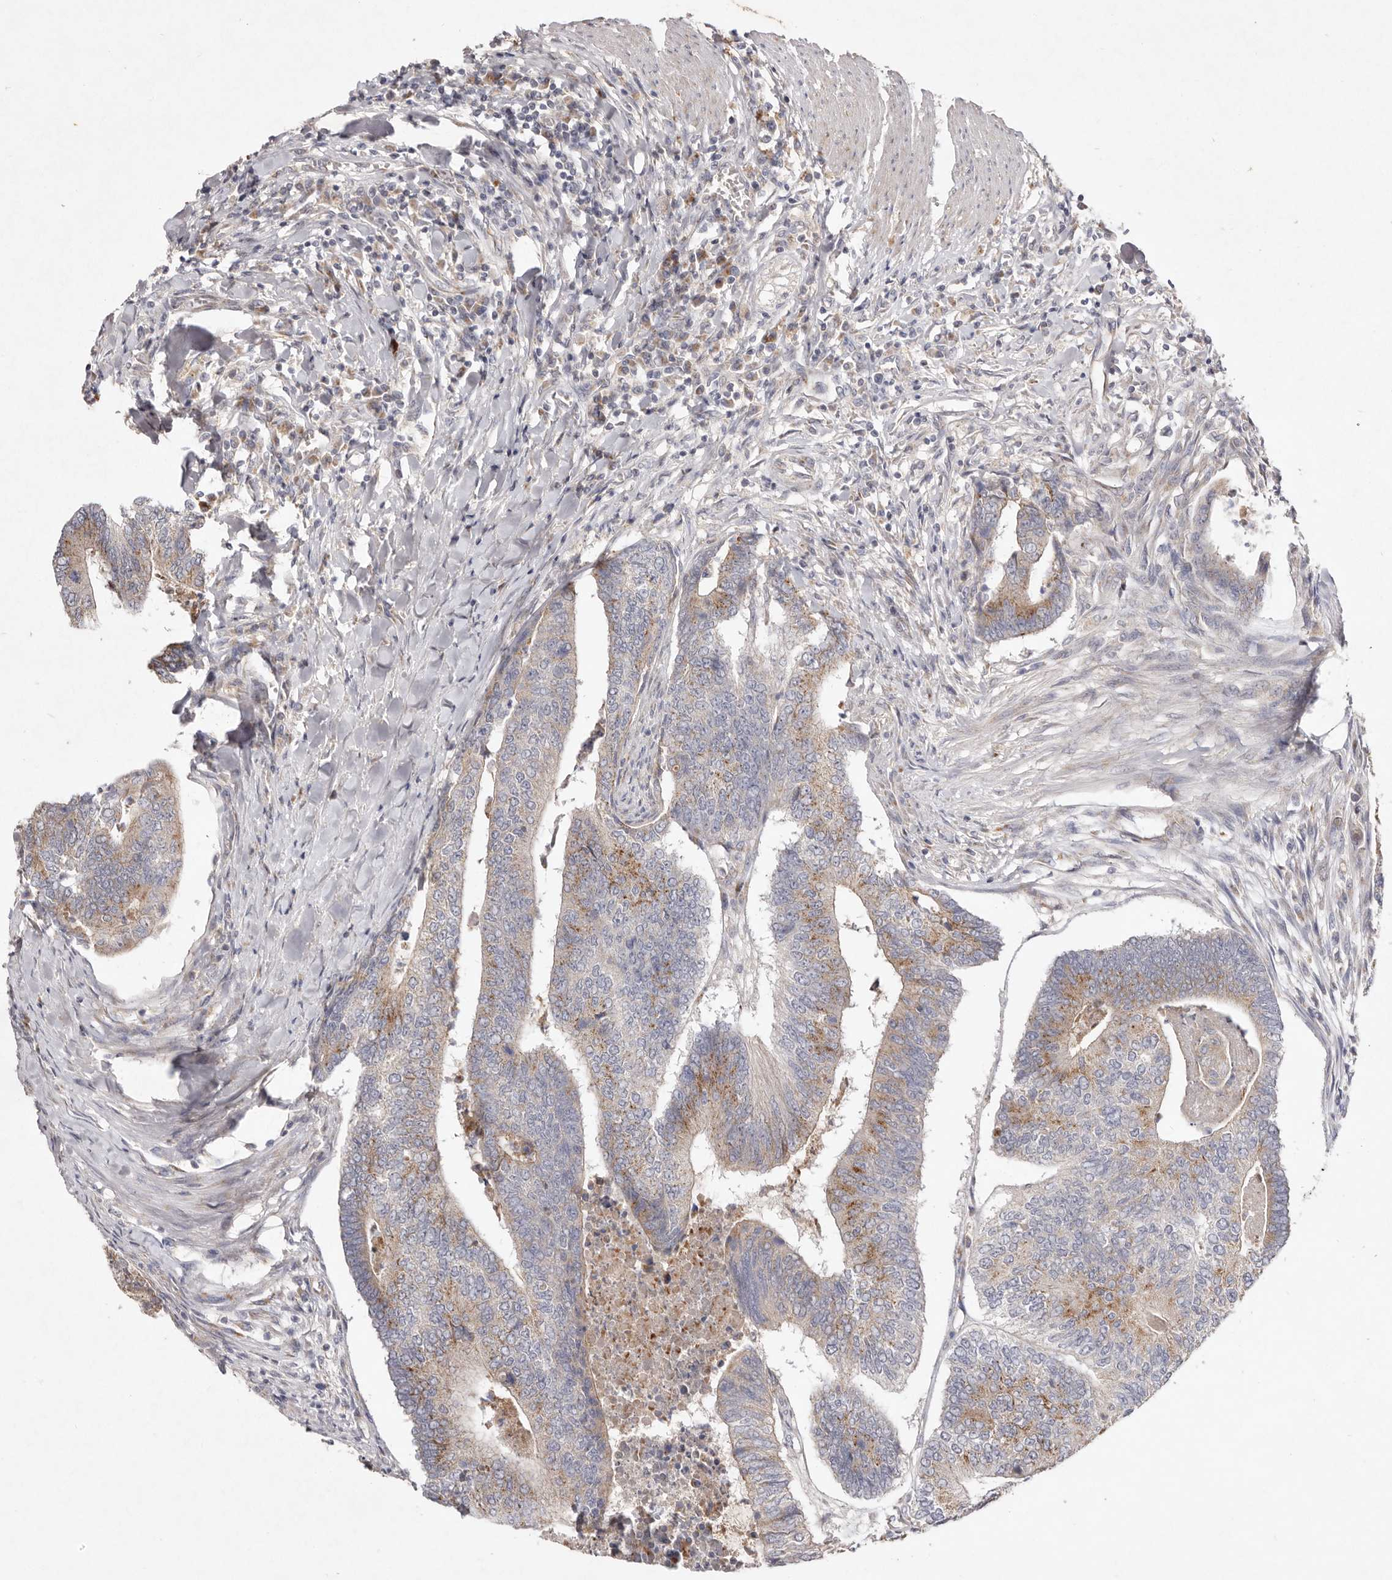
{"staining": {"intensity": "moderate", "quantity": ">75%", "location": "cytoplasmic/membranous"}, "tissue": "colorectal cancer", "cell_type": "Tumor cells", "image_type": "cancer", "snomed": [{"axis": "morphology", "description": "Adenocarcinoma, NOS"}, {"axis": "topography", "description": "Colon"}], "caption": "DAB immunohistochemical staining of human adenocarcinoma (colorectal) exhibits moderate cytoplasmic/membranous protein staining in approximately >75% of tumor cells.", "gene": "USP24", "patient": {"sex": "female", "age": 67}}